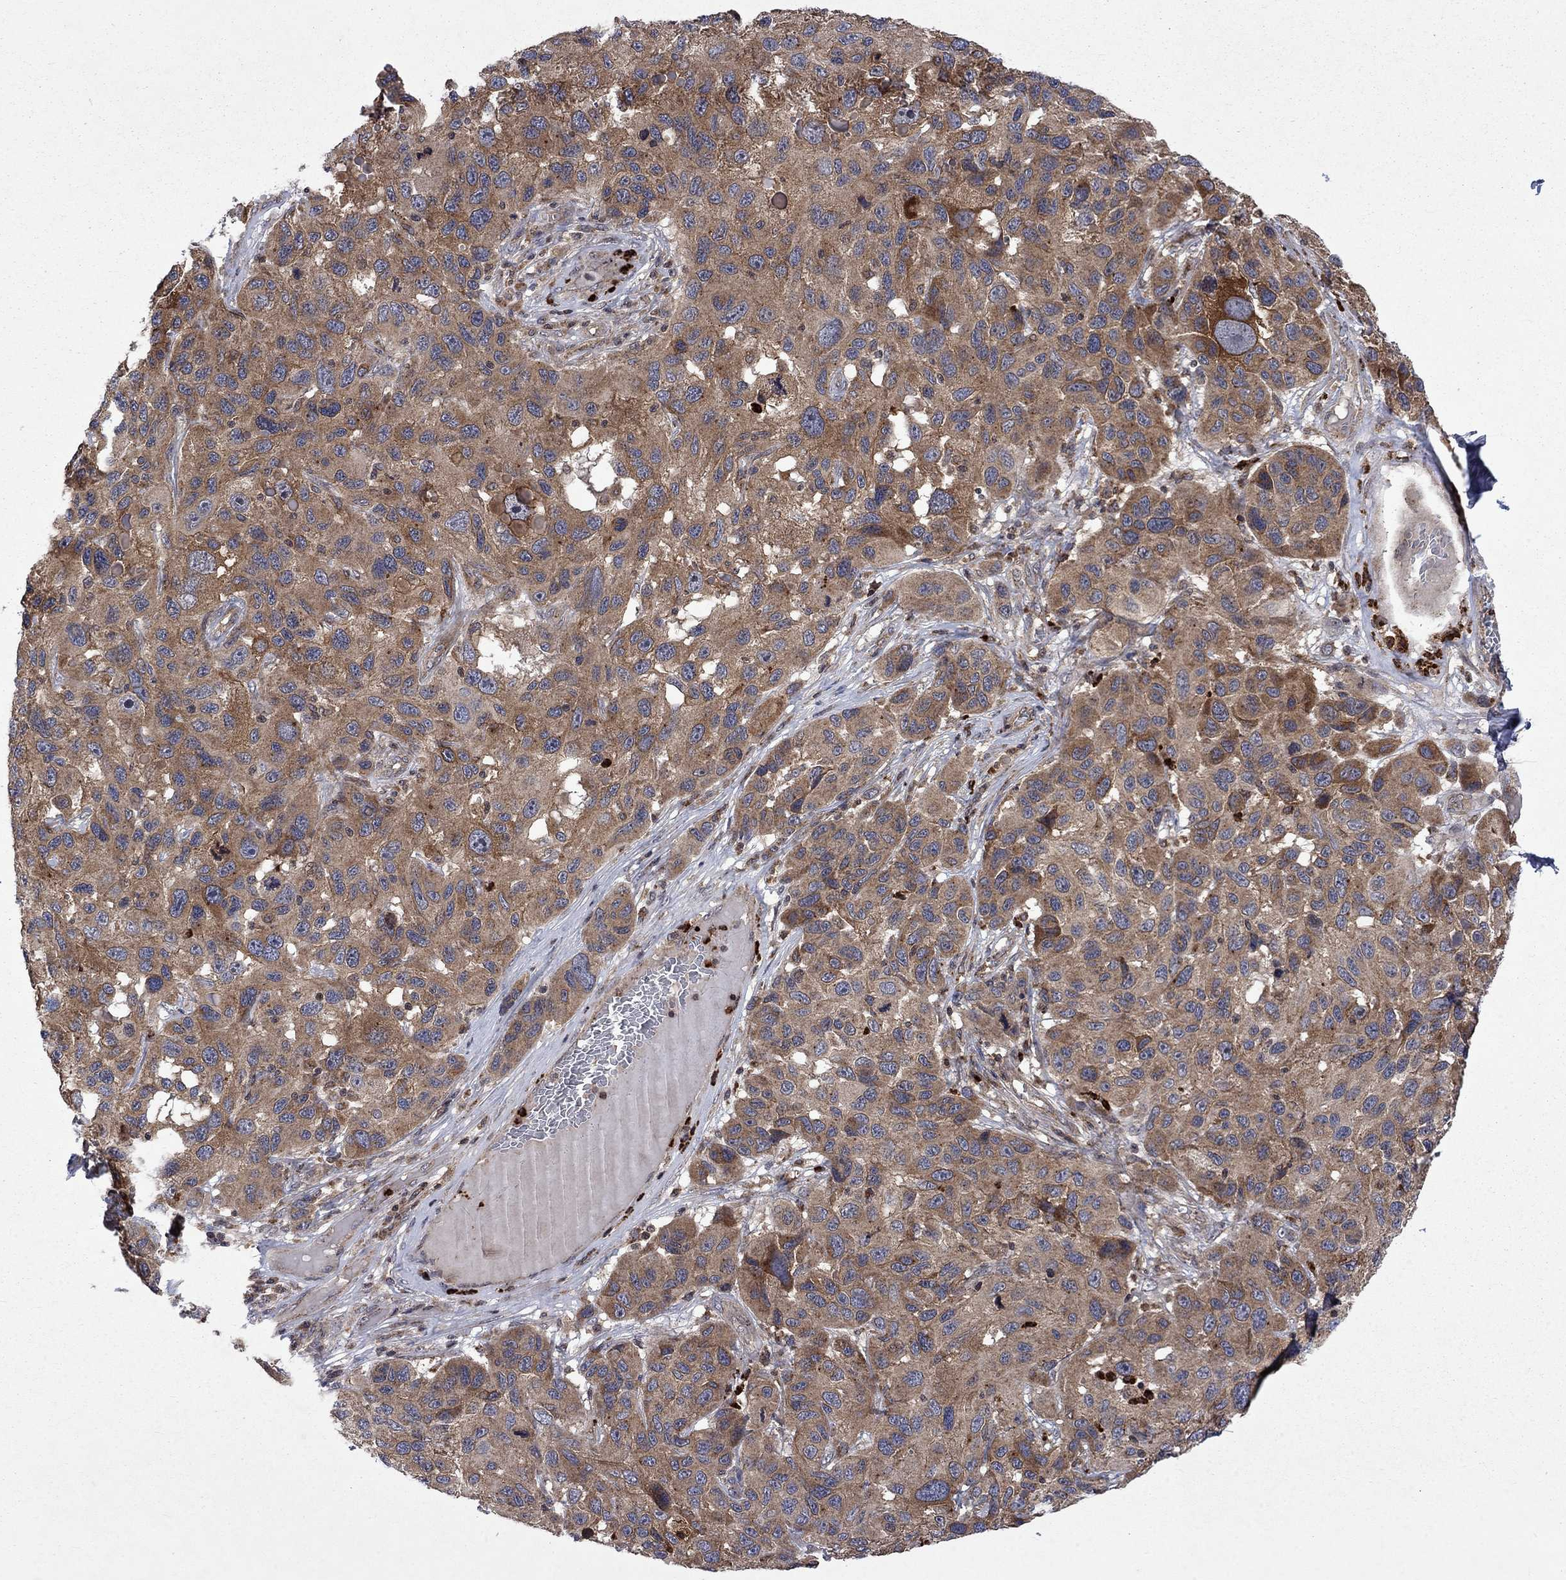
{"staining": {"intensity": "moderate", "quantity": ">75%", "location": "cytoplasmic/membranous"}, "tissue": "melanoma", "cell_type": "Tumor cells", "image_type": "cancer", "snomed": [{"axis": "morphology", "description": "Malignant melanoma, NOS"}, {"axis": "topography", "description": "Skin"}], "caption": "Immunohistochemistry staining of malignant melanoma, which shows medium levels of moderate cytoplasmic/membranous positivity in approximately >75% of tumor cells indicating moderate cytoplasmic/membranous protein expression. The staining was performed using DAB (3,3'-diaminobenzidine) (brown) for protein detection and nuclei were counterstained in hematoxylin (blue).", "gene": "TMEM33", "patient": {"sex": "male", "age": 53}}